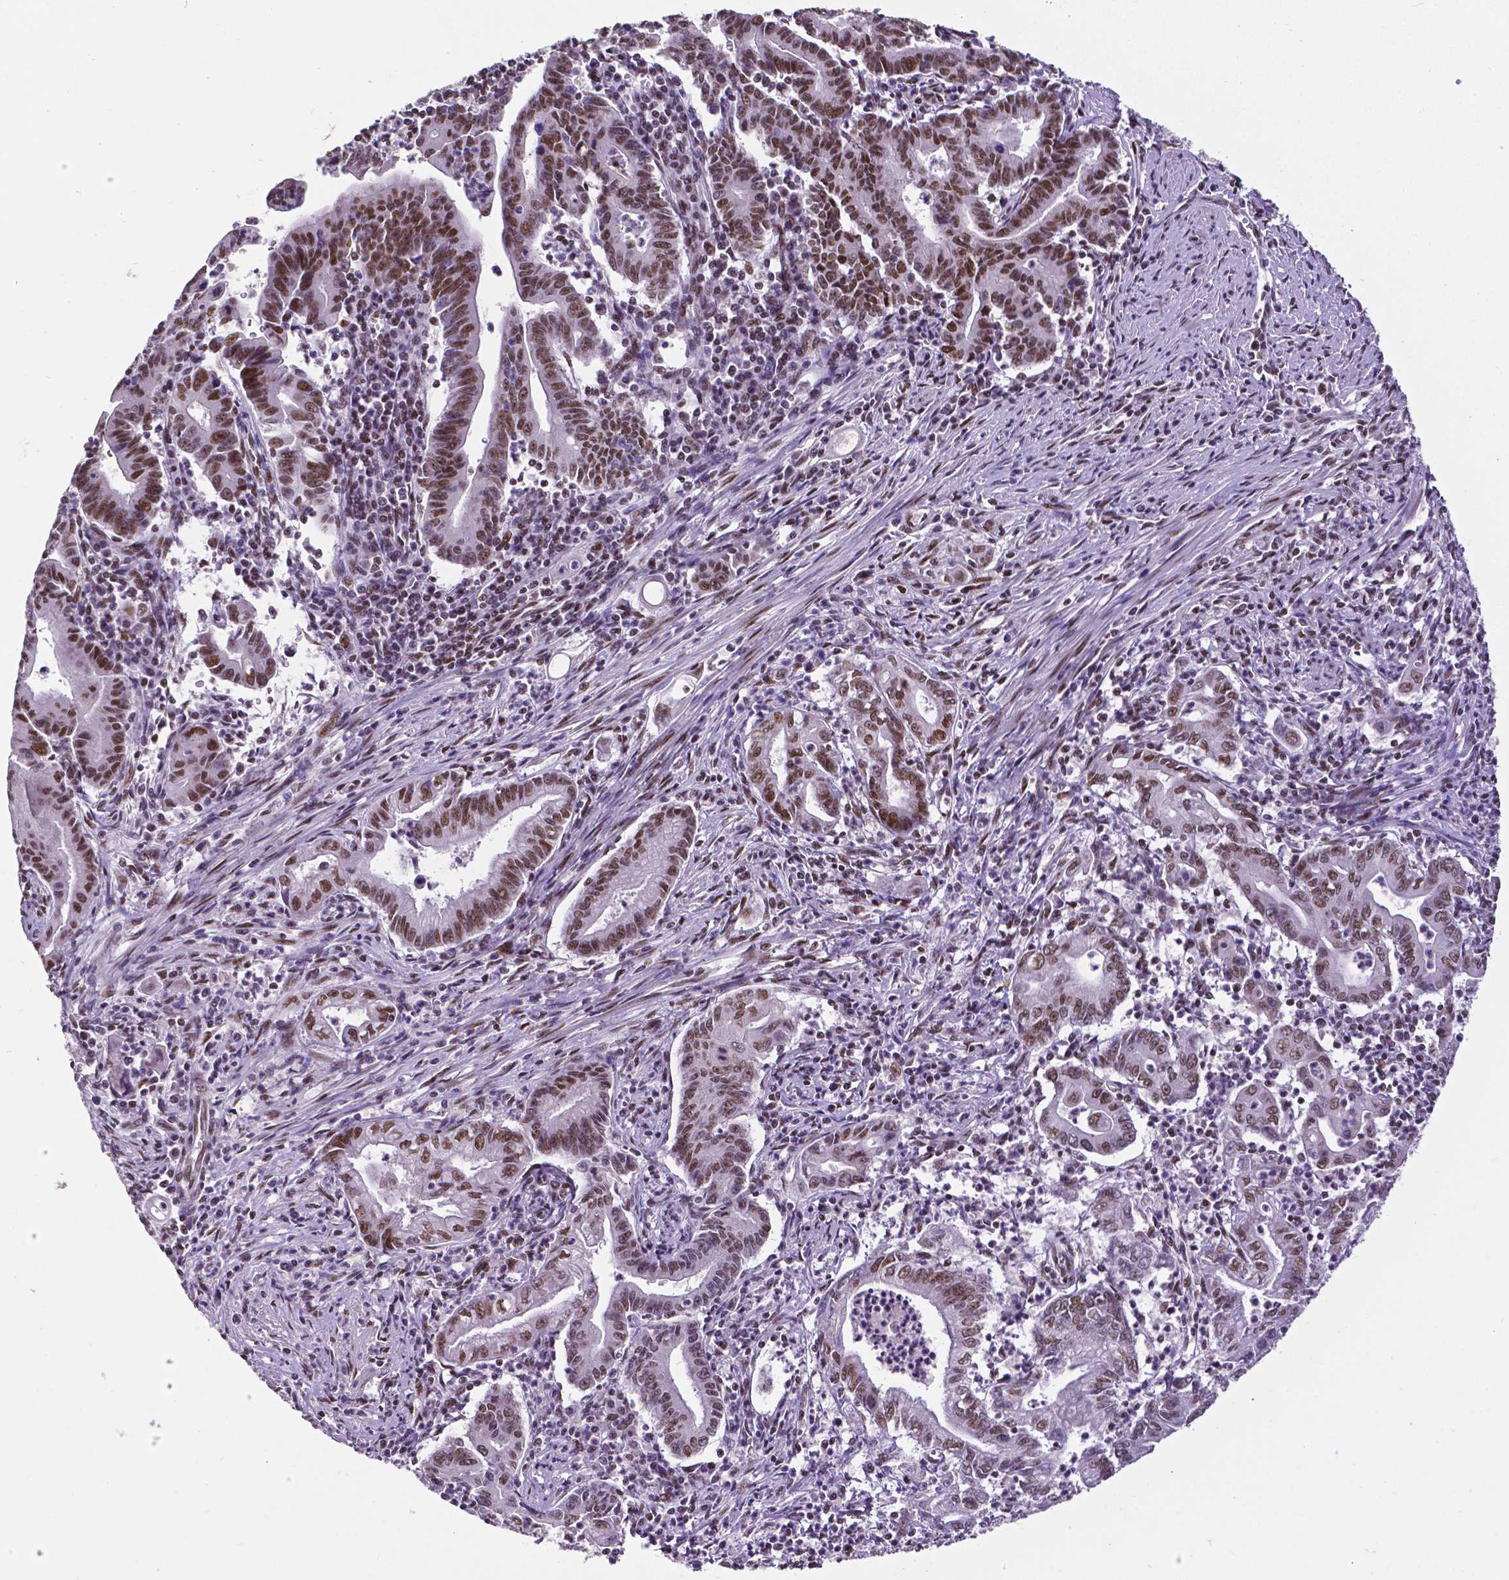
{"staining": {"intensity": "moderate", "quantity": ">75%", "location": "nuclear"}, "tissue": "stomach cancer", "cell_type": "Tumor cells", "image_type": "cancer", "snomed": [{"axis": "morphology", "description": "Adenocarcinoma, NOS"}, {"axis": "topography", "description": "Stomach, upper"}], "caption": "Immunohistochemical staining of stomach cancer (adenocarcinoma) exhibits moderate nuclear protein positivity in approximately >75% of tumor cells. (Brightfield microscopy of DAB IHC at high magnification).", "gene": "REST", "patient": {"sex": "female", "age": 79}}